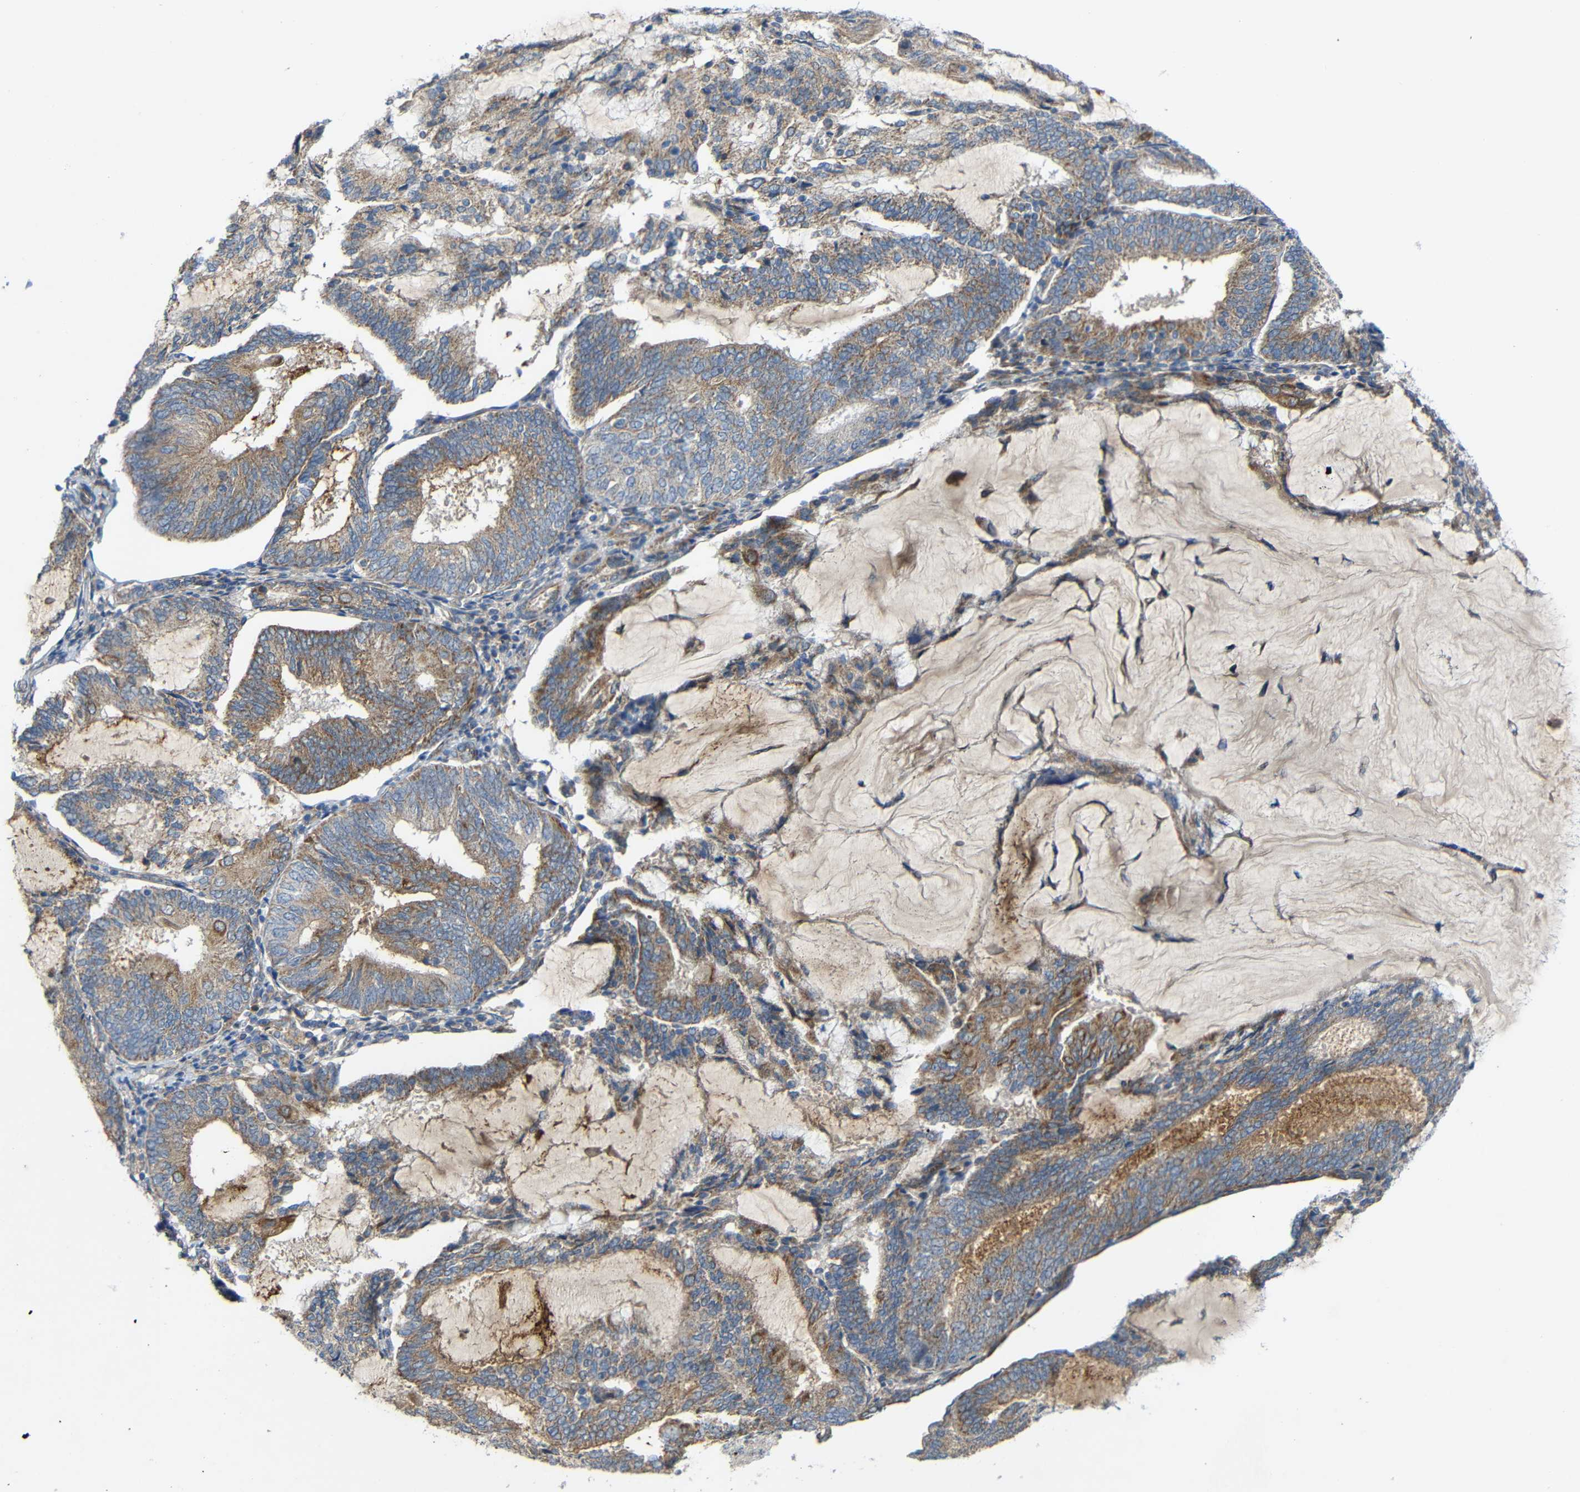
{"staining": {"intensity": "weak", "quantity": "25%-75%", "location": "cytoplasmic/membranous"}, "tissue": "endometrial cancer", "cell_type": "Tumor cells", "image_type": "cancer", "snomed": [{"axis": "morphology", "description": "Adenocarcinoma, NOS"}, {"axis": "topography", "description": "Endometrium"}], "caption": "IHC of human endometrial cancer (adenocarcinoma) exhibits low levels of weak cytoplasmic/membranous expression in about 25%-75% of tumor cells.", "gene": "TMEM25", "patient": {"sex": "female", "age": 81}}